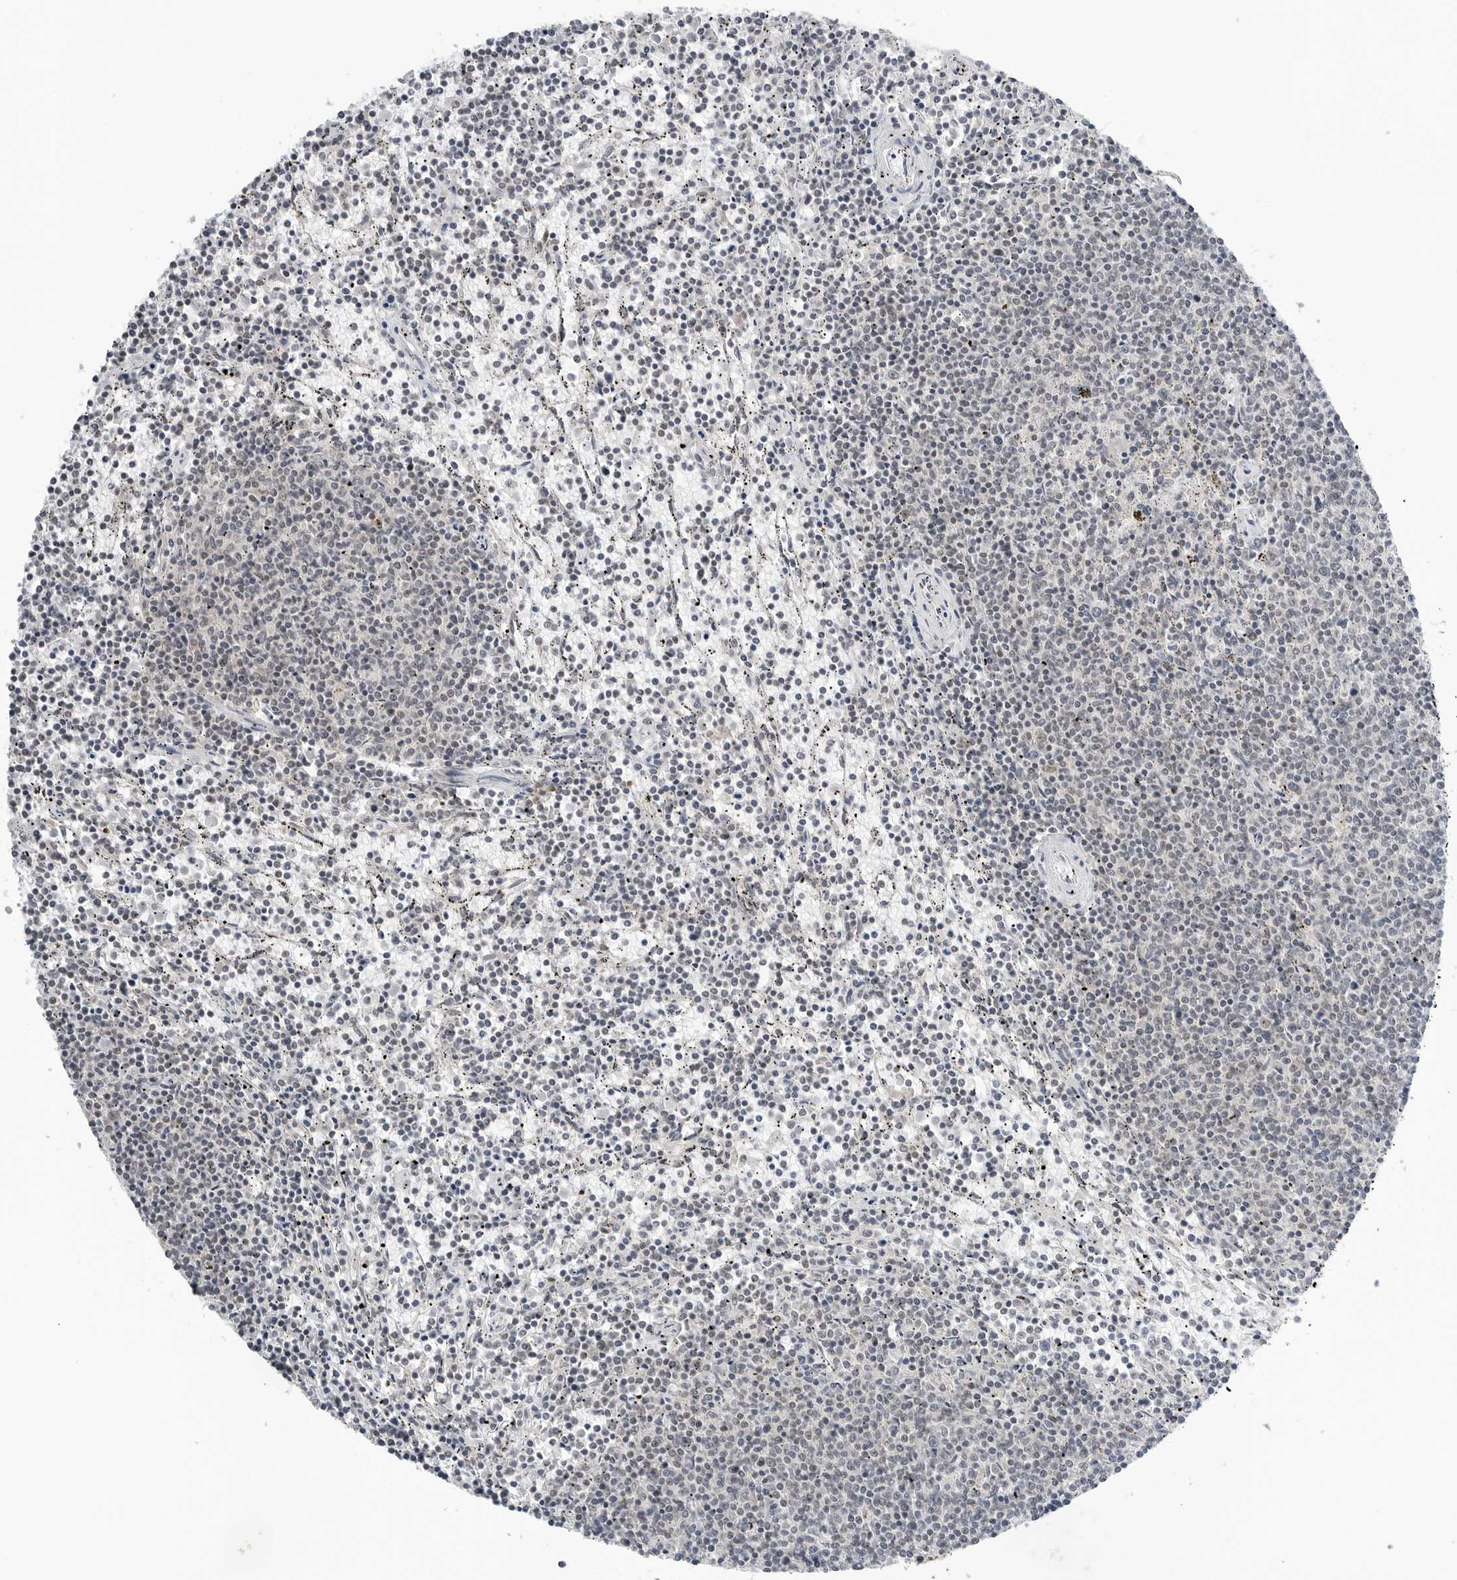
{"staining": {"intensity": "negative", "quantity": "none", "location": "none"}, "tissue": "lymphoma", "cell_type": "Tumor cells", "image_type": "cancer", "snomed": [{"axis": "morphology", "description": "Malignant lymphoma, non-Hodgkin's type, Low grade"}, {"axis": "topography", "description": "Spleen"}], "caption": "Tumor cells show no significant staining in low-grade malignant lymphoma, non-Hodgkin's type.", "gene": "WRAP53", "patient": {"sex": "female", "age": 50}}